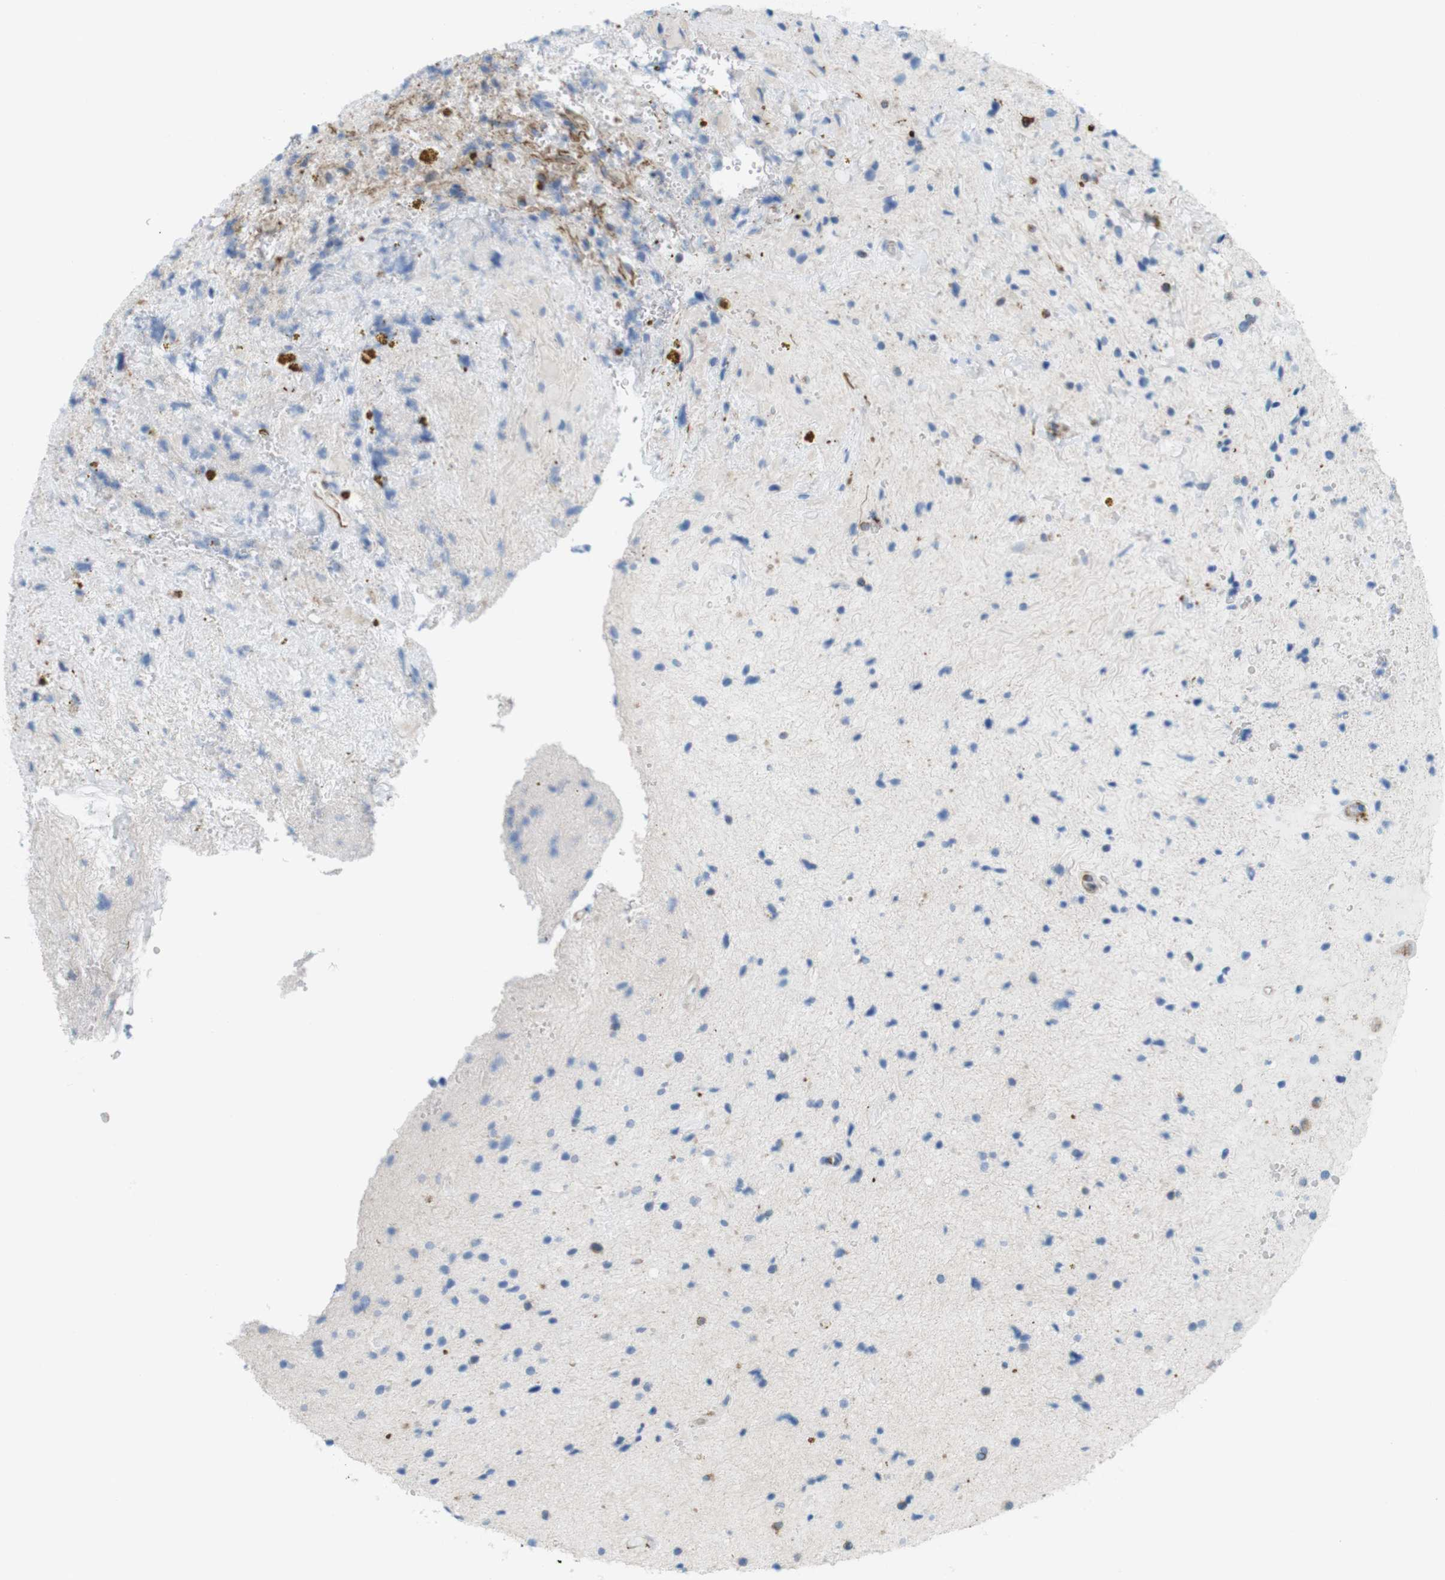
{"staining": {"intensity": "negative", "quantity": "none", "location": "none"}, "tissue": "glioma", "cell_type": "Tumor cells", "image_type": "cancer", "snomed": [{"axis": "morphology", "description": "Glioma, malignant, High grade"}, {"axis": "topography", "description": "Brain"}], "caption": "Immunohistochemical staining of human glioma exhibits no significant staining in tumor cells.", "gene": "MYH9", "patient": {"sex": "male", "age": 33}}